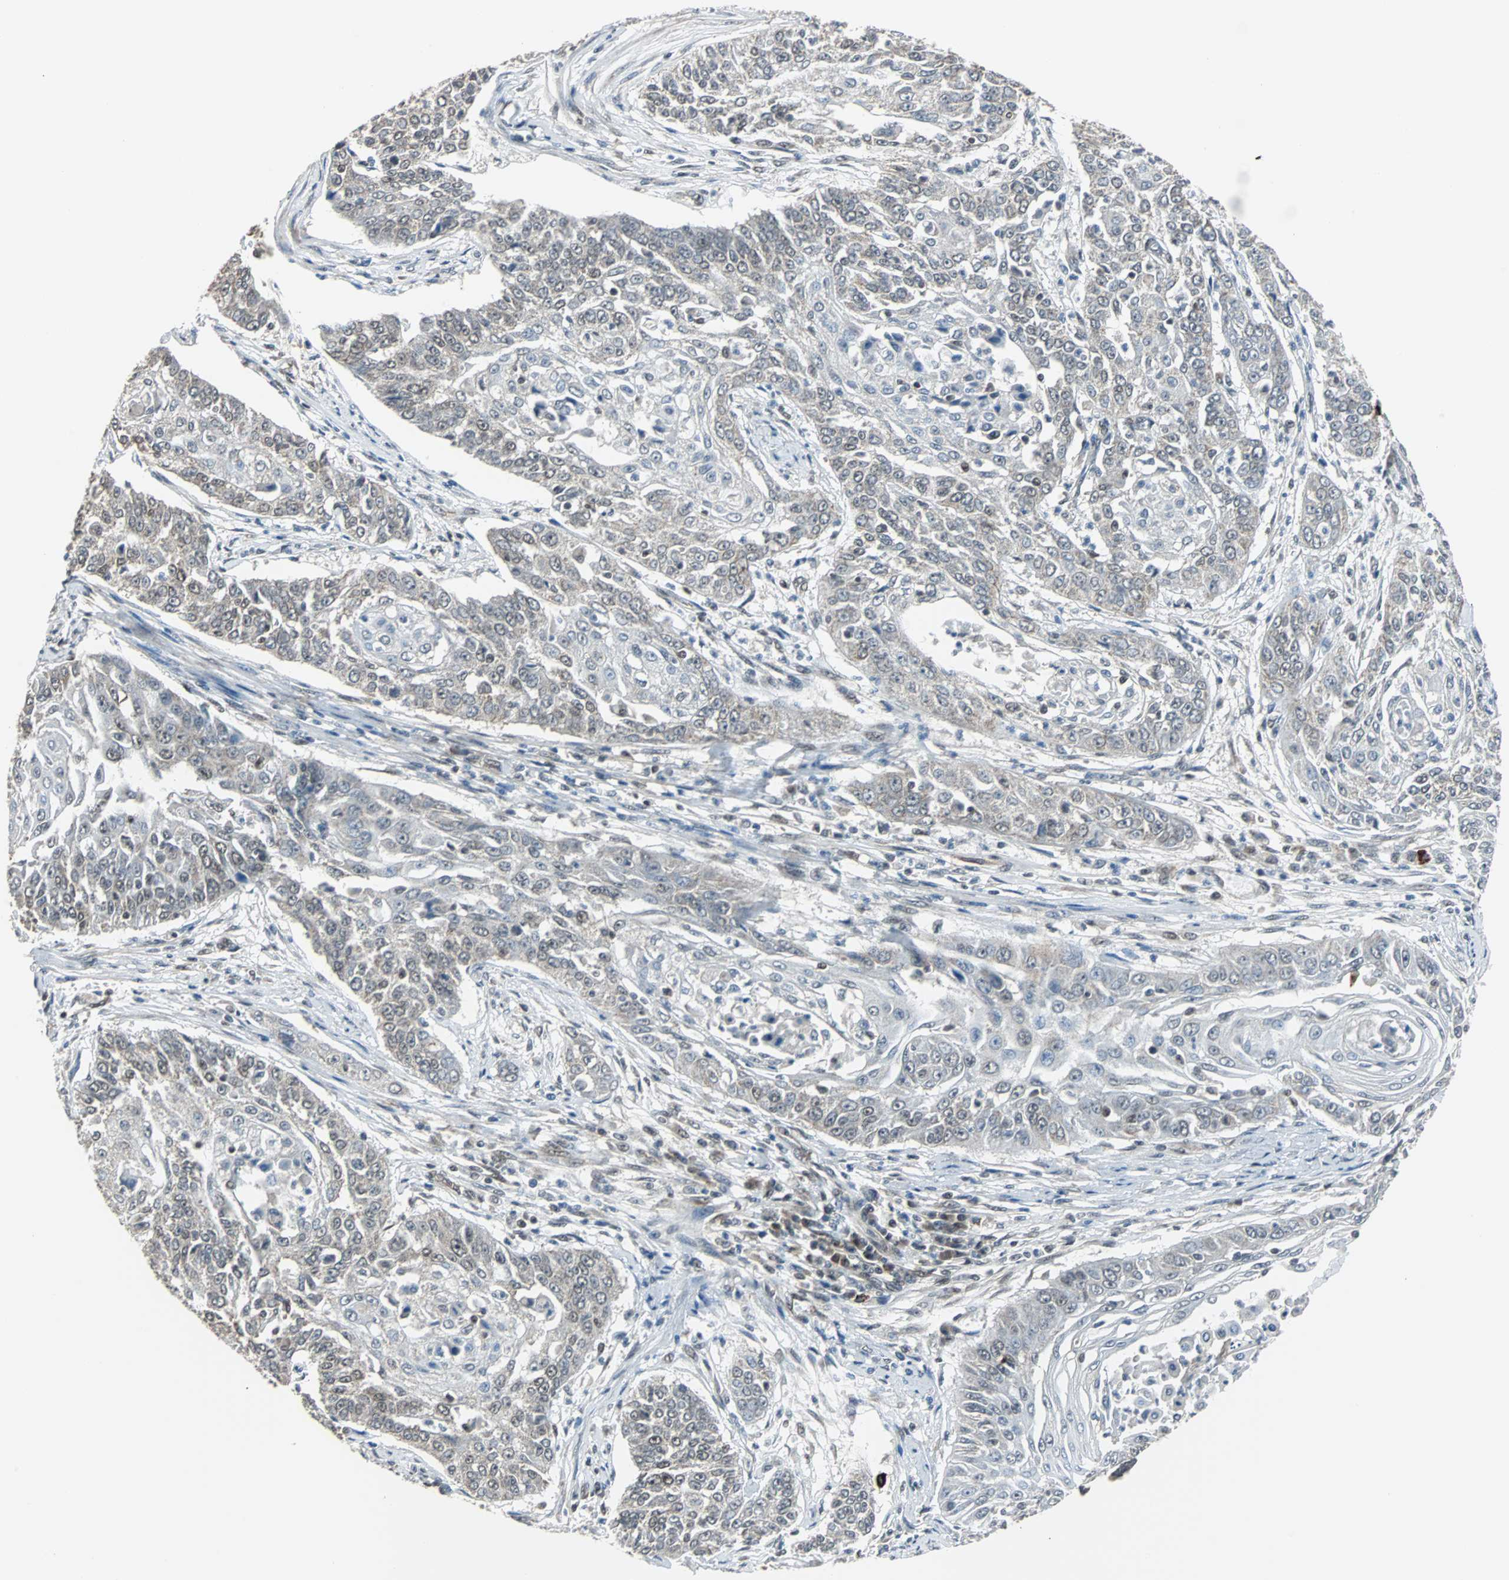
{"staining": {"intensity": "negative", "quantity": "none", "location": "none"}, "tissue": "cervical cancer", "cell_type": "Tumor cells", "image_type": "cancer", "snomed": [{"axis": "morphology", "description": "Squamous cell carcinoma, NOS"}, {"axis": "topography", "description": "Cervix"}], "caption": "Protein analysis of cervical squamous cell carcinoma shows no significant expression in tumor cells.", "gene": "ZHX2", "patient": {"sex": "female", "age": 33}}